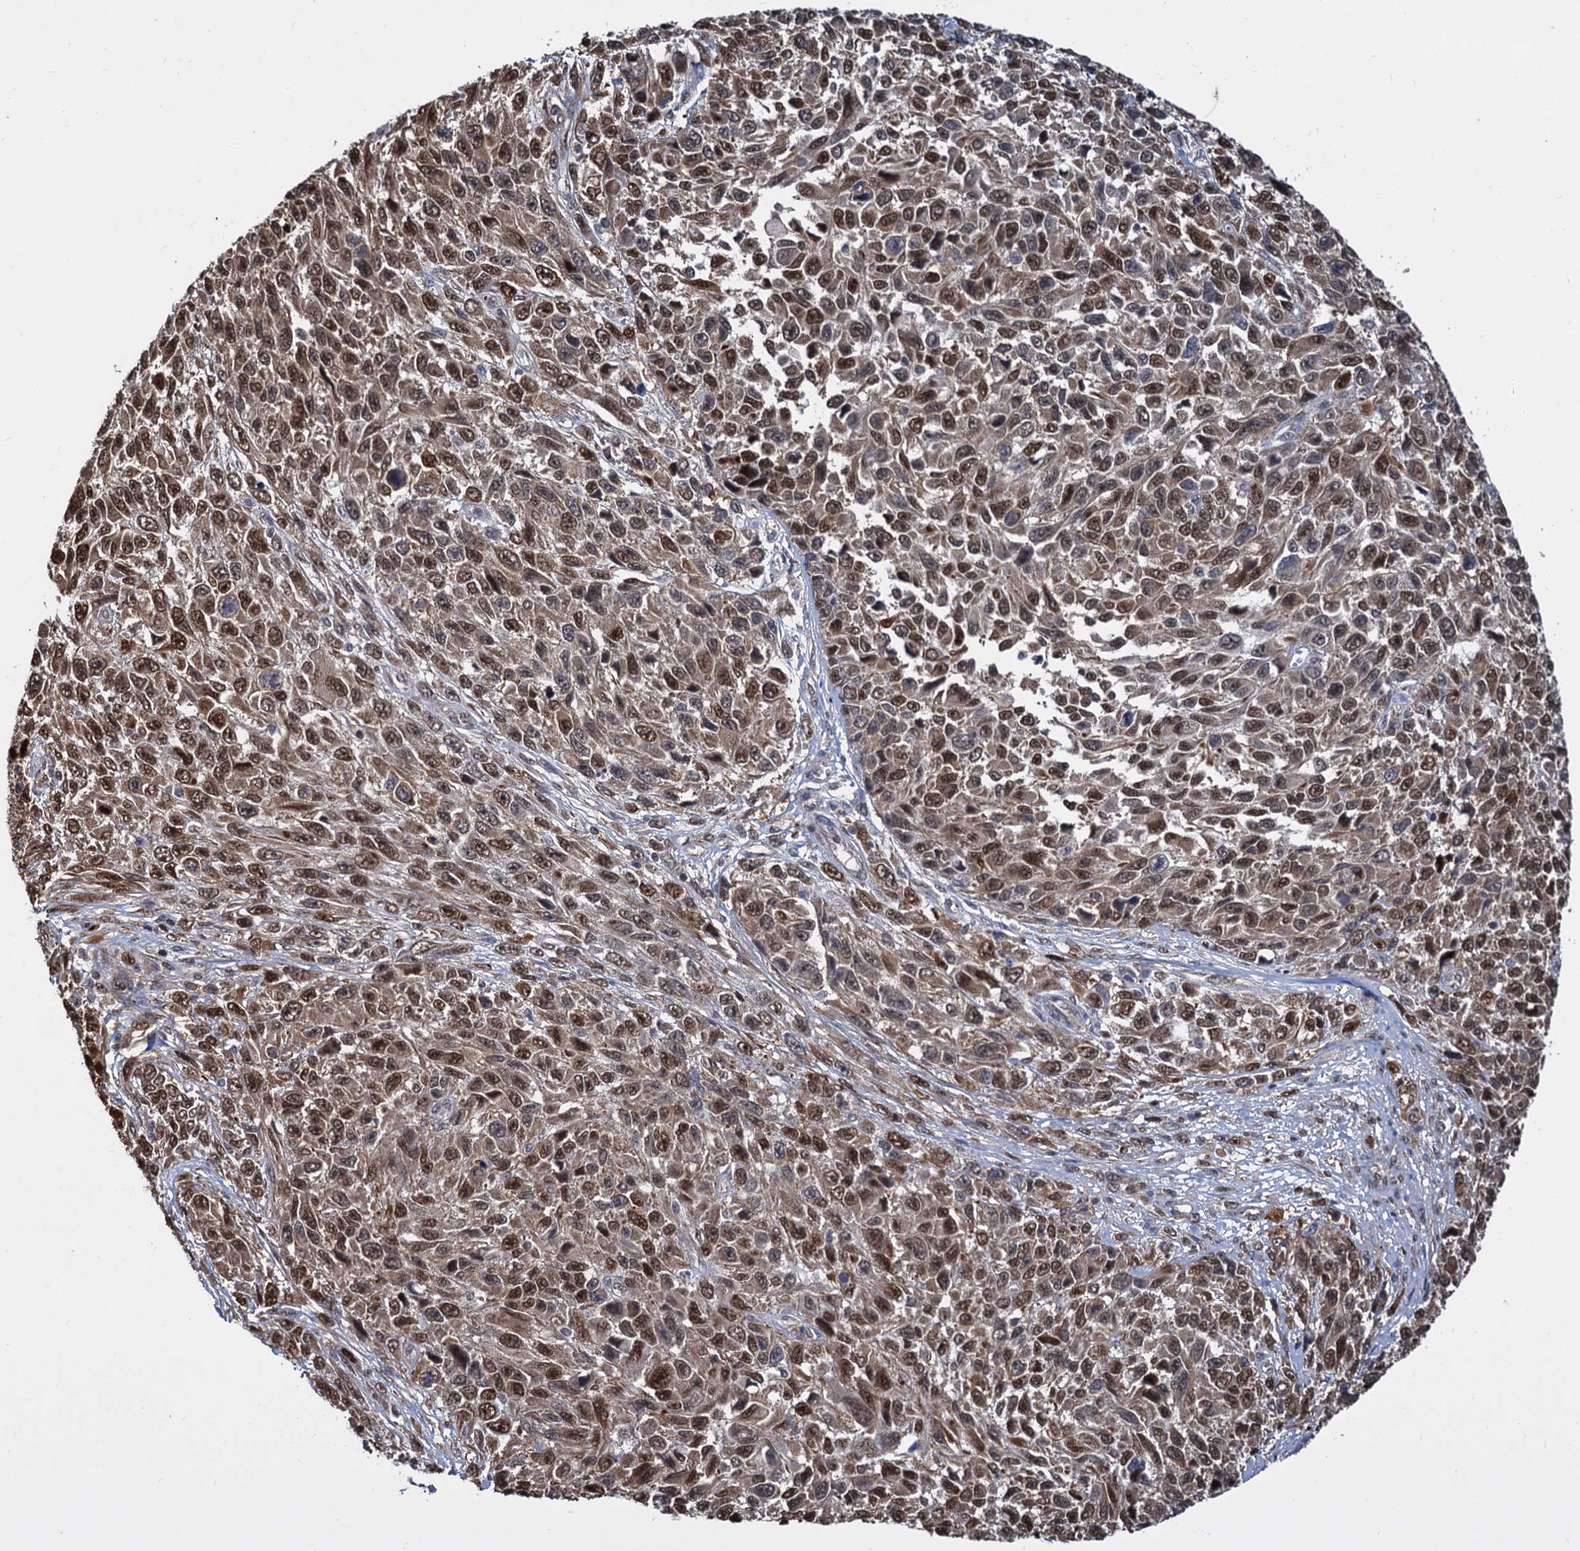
{"staining": {"intensity": "moderate", "quantity": ">75%", "location": "nuclear"}, "tissue": "melanoma", "cell_type": "Tumor cells", "image_type": "cancer", "snomed": [{"axis": "morphology", "description": "Normal tissue, NOS"}, {"axis": "morphology", "description": "Malignant melanoma, NOS"}, {"axis": "topography", "description": "Skin"}], "caption": "Immunohistochemical staining of human melanoma exhibits moderate nuclear protein staining in approximately >75% of tumor cells.", "gene": "PSMD4", "patient": {"sex": "female", "age": 96}}